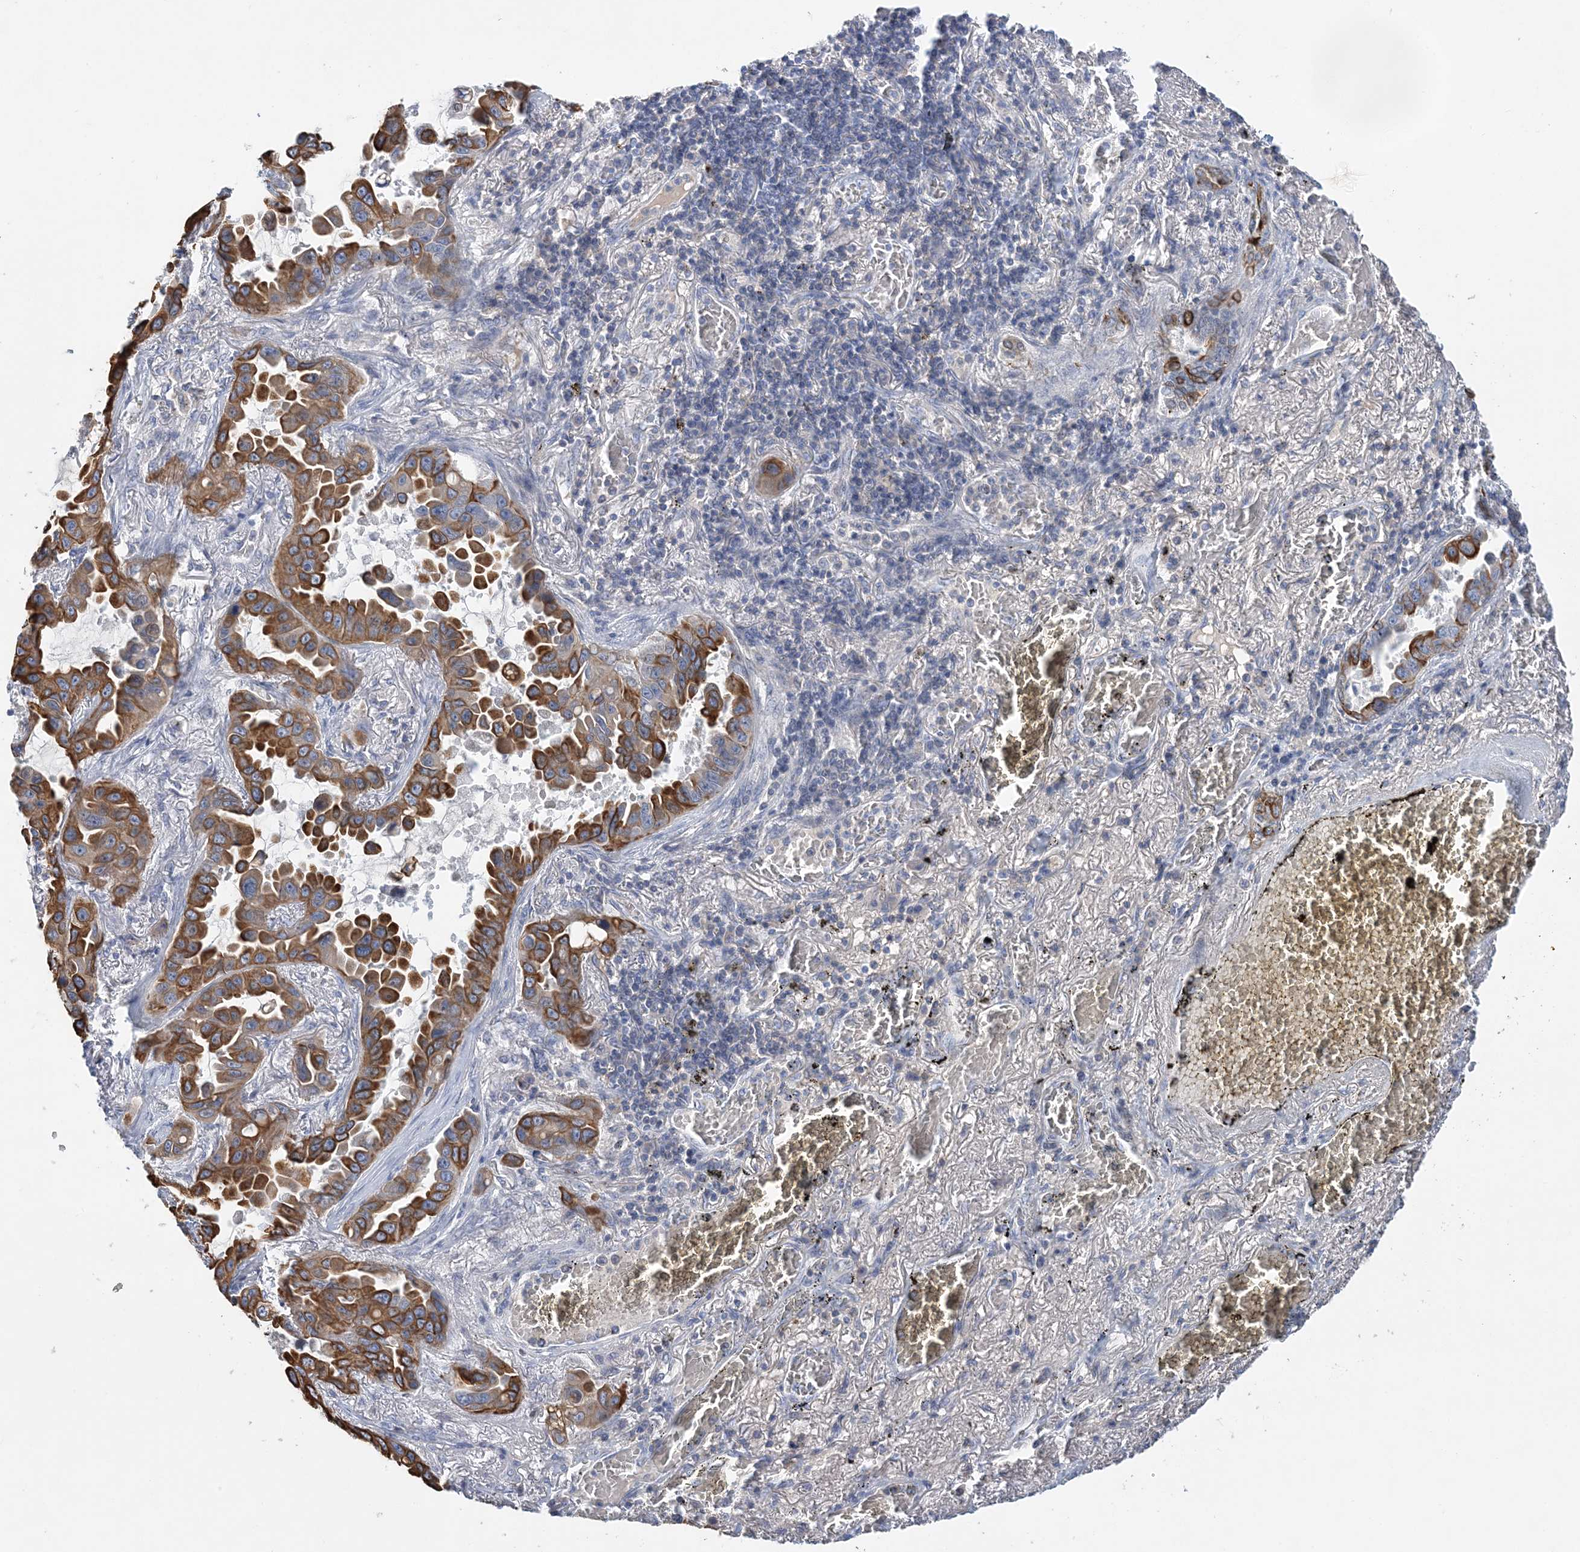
{"staining": {"intensity": "strong", "quantity": ">75%", "location": "cytoplasmic/membranous"}, "tissue": "lung cancer", "cell_type": "Tumor cells", "image_type": "cancer", "snomed": [{"axis": "morphology", "description": "Adenocarcinoma, NOS"}, {"axis": "topography", "description": "Lung"}], "caption": "An image of human lung cancer stained for a protein displays strong cytoplasmic/membranous brown staining in tumor cells.", "gene": "LRRIQ4", "patient": {"sex": "male", "age": 64}}